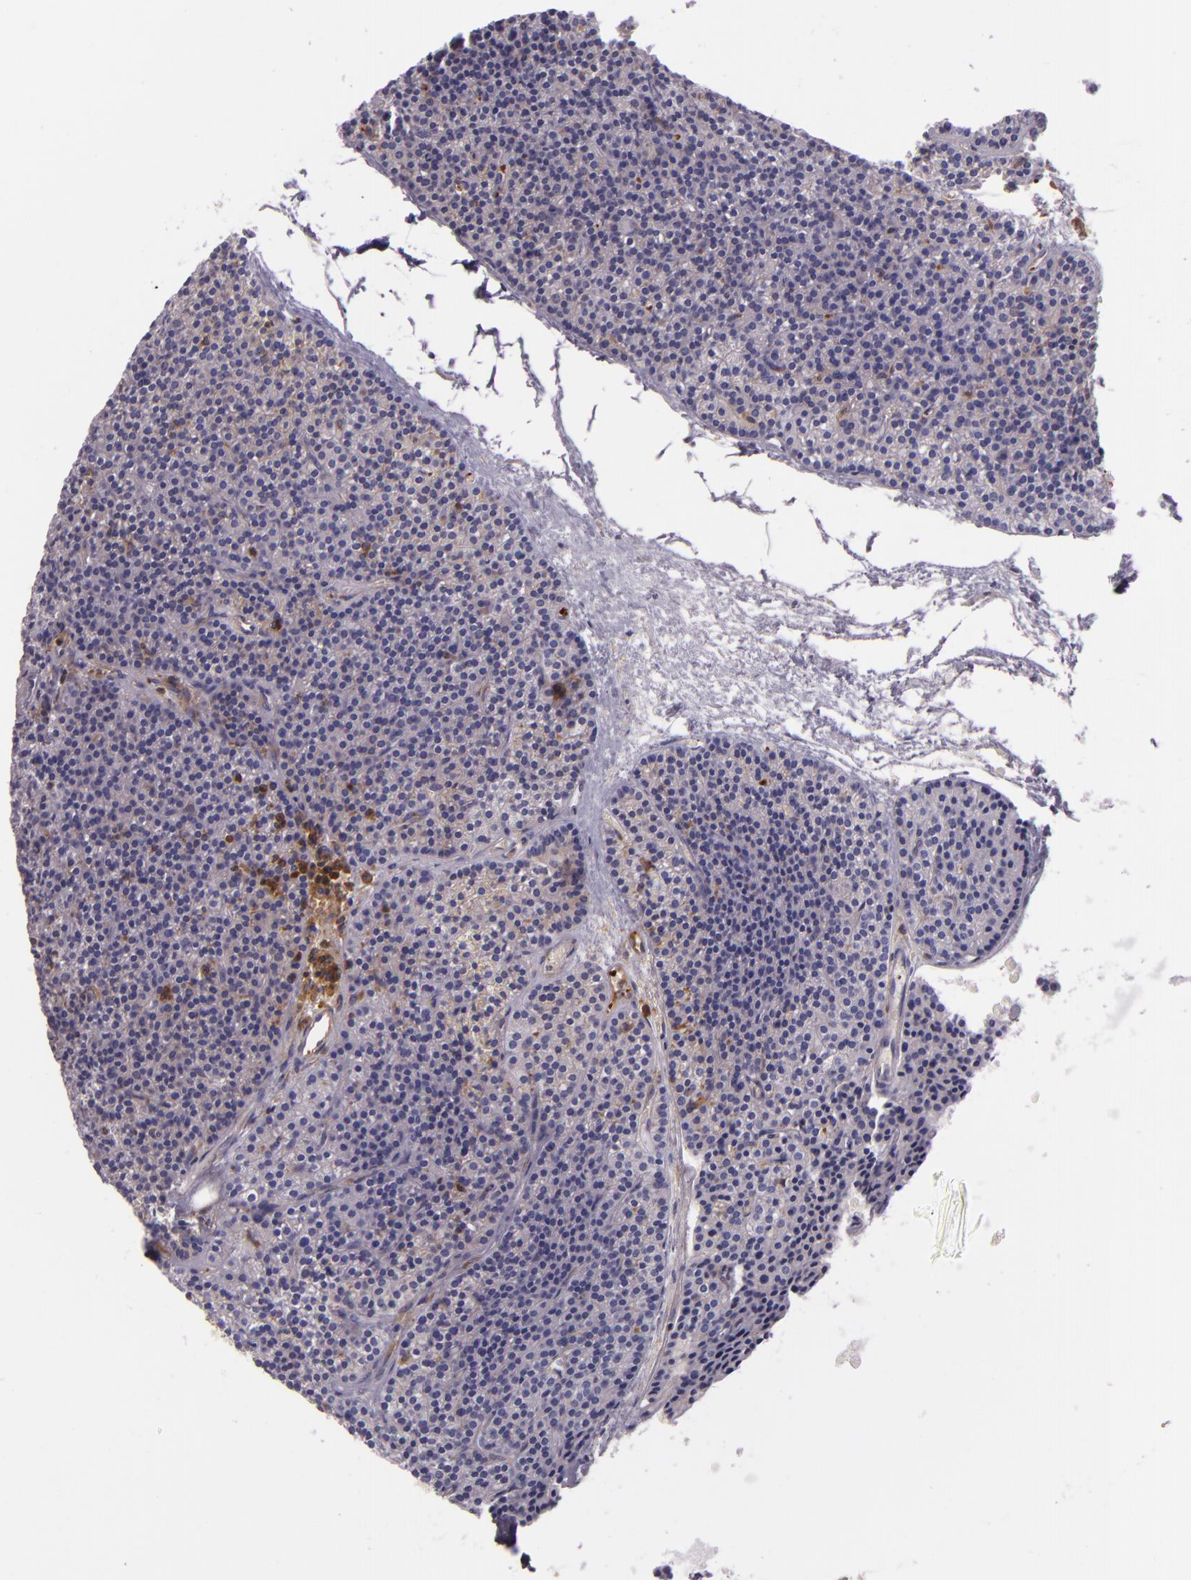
{"staining": {"intensity": "moderate", "quantity": ">75%", "location": "cytoplasmic/membranous"}, "tissue": "parathyroid gland", "cell_type": "Glandular cells", "image_type": "normal", "snomed": [{"axis": "morphology", "description": "Normal tissue, NOS"}, {"axis": "topography", "description": "Parathyroid gland"}], "caption": "Parathyroid gland stained for a protein displays moderate cytoplasmic/membranous positivity in glandular cells. (IHC, brightfield microscopy, high magnification).", "gene": "TLN1", "patient": {"sex": "male", "age": 57}}